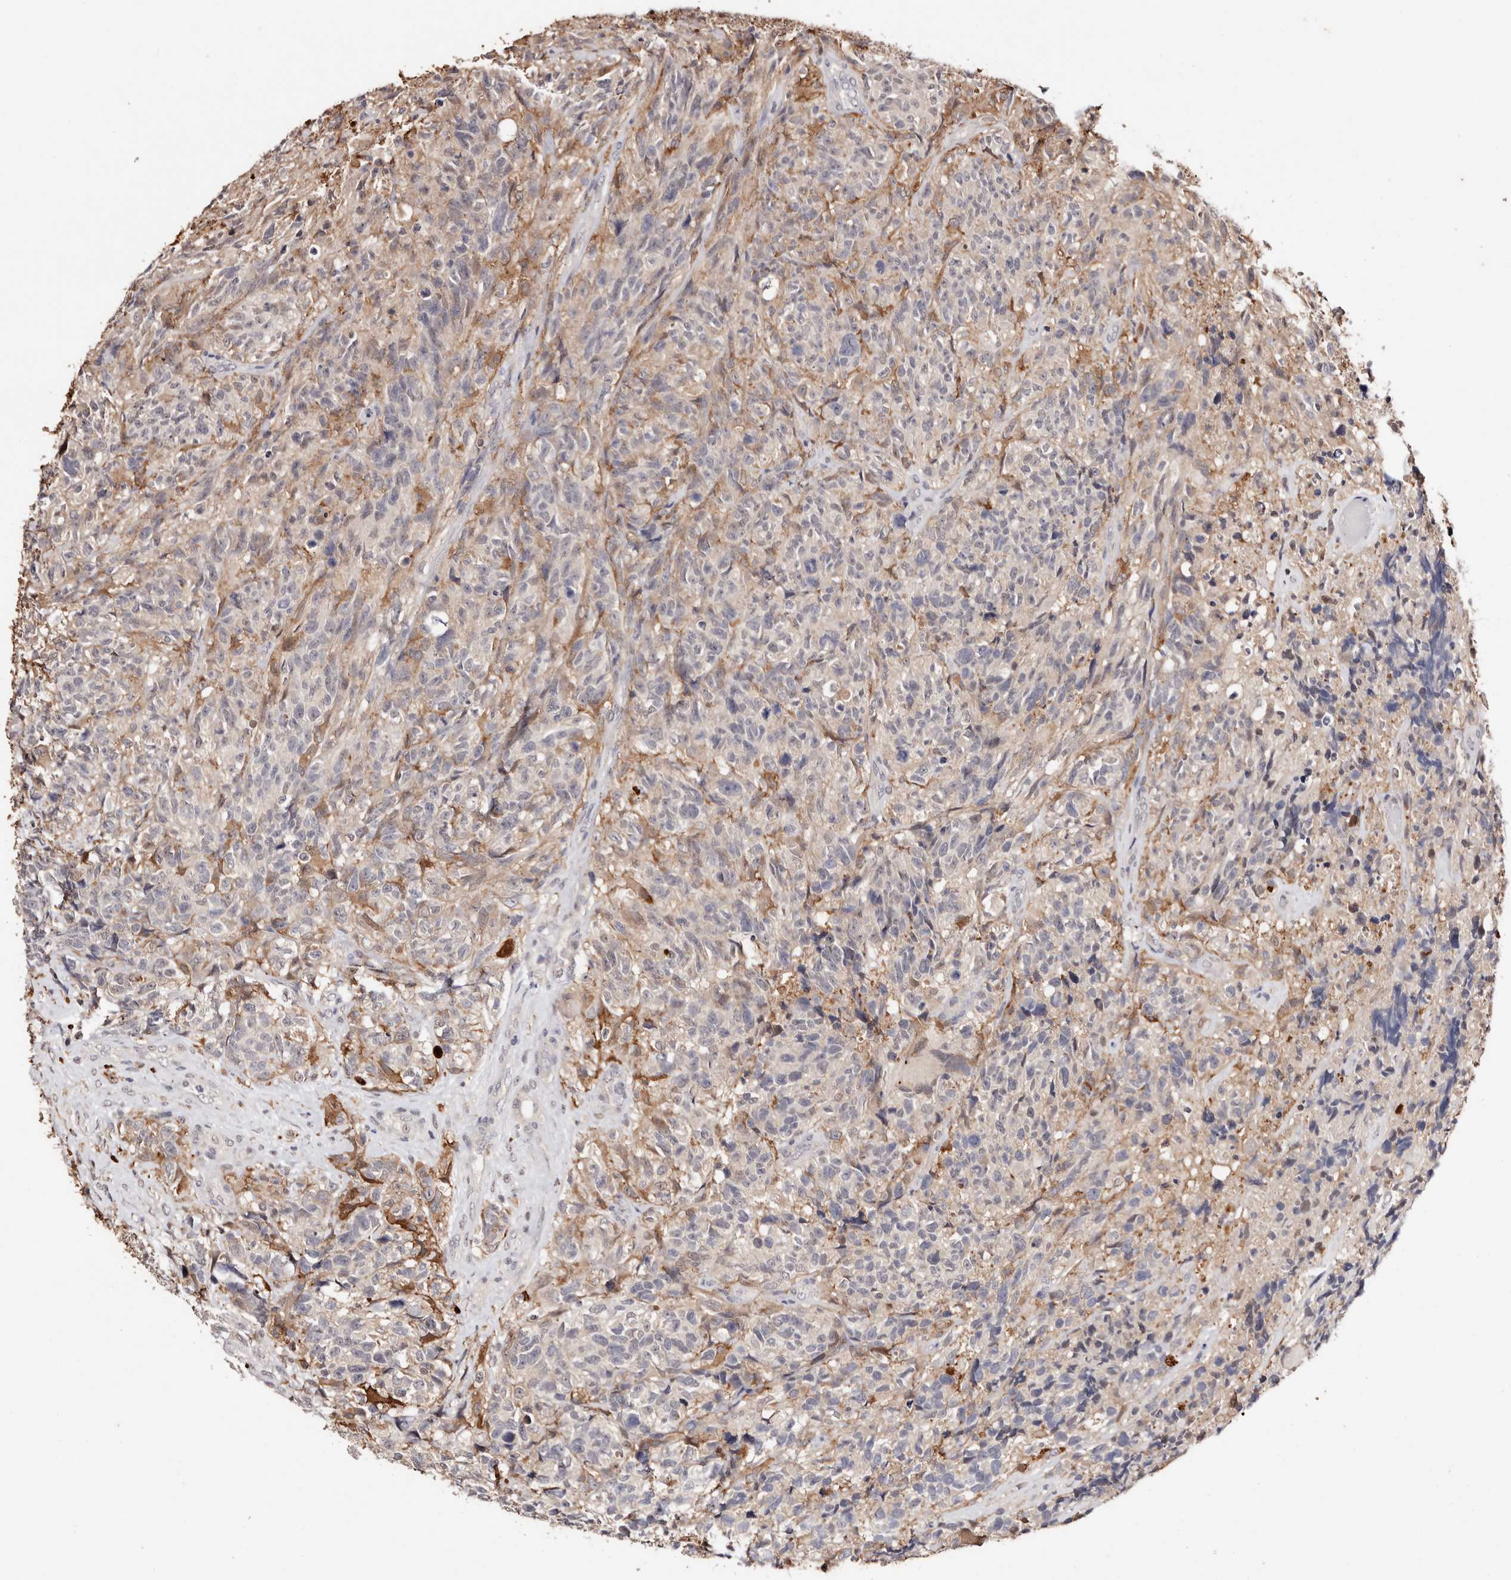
{"staining": {"intensity": "negative", "quantity": "none", "location": "none"}, "tissue": "glioma", "cell_type": "Tumor cells", "image_type": "cancer", "snomed": [{"axis": "morphology", "description": "Glioma, malignant, High grade"}, {"axis": "topography", "description": "Brain"}], "caption": "DAB (3,3'-diaminobenzidine) immunohistochemical staining of human malignant glioma (high-grade) exhibits no significant expression in tumor cells.", "gene": "TYW3", "patient": {"sex": "male", "age": 69}}